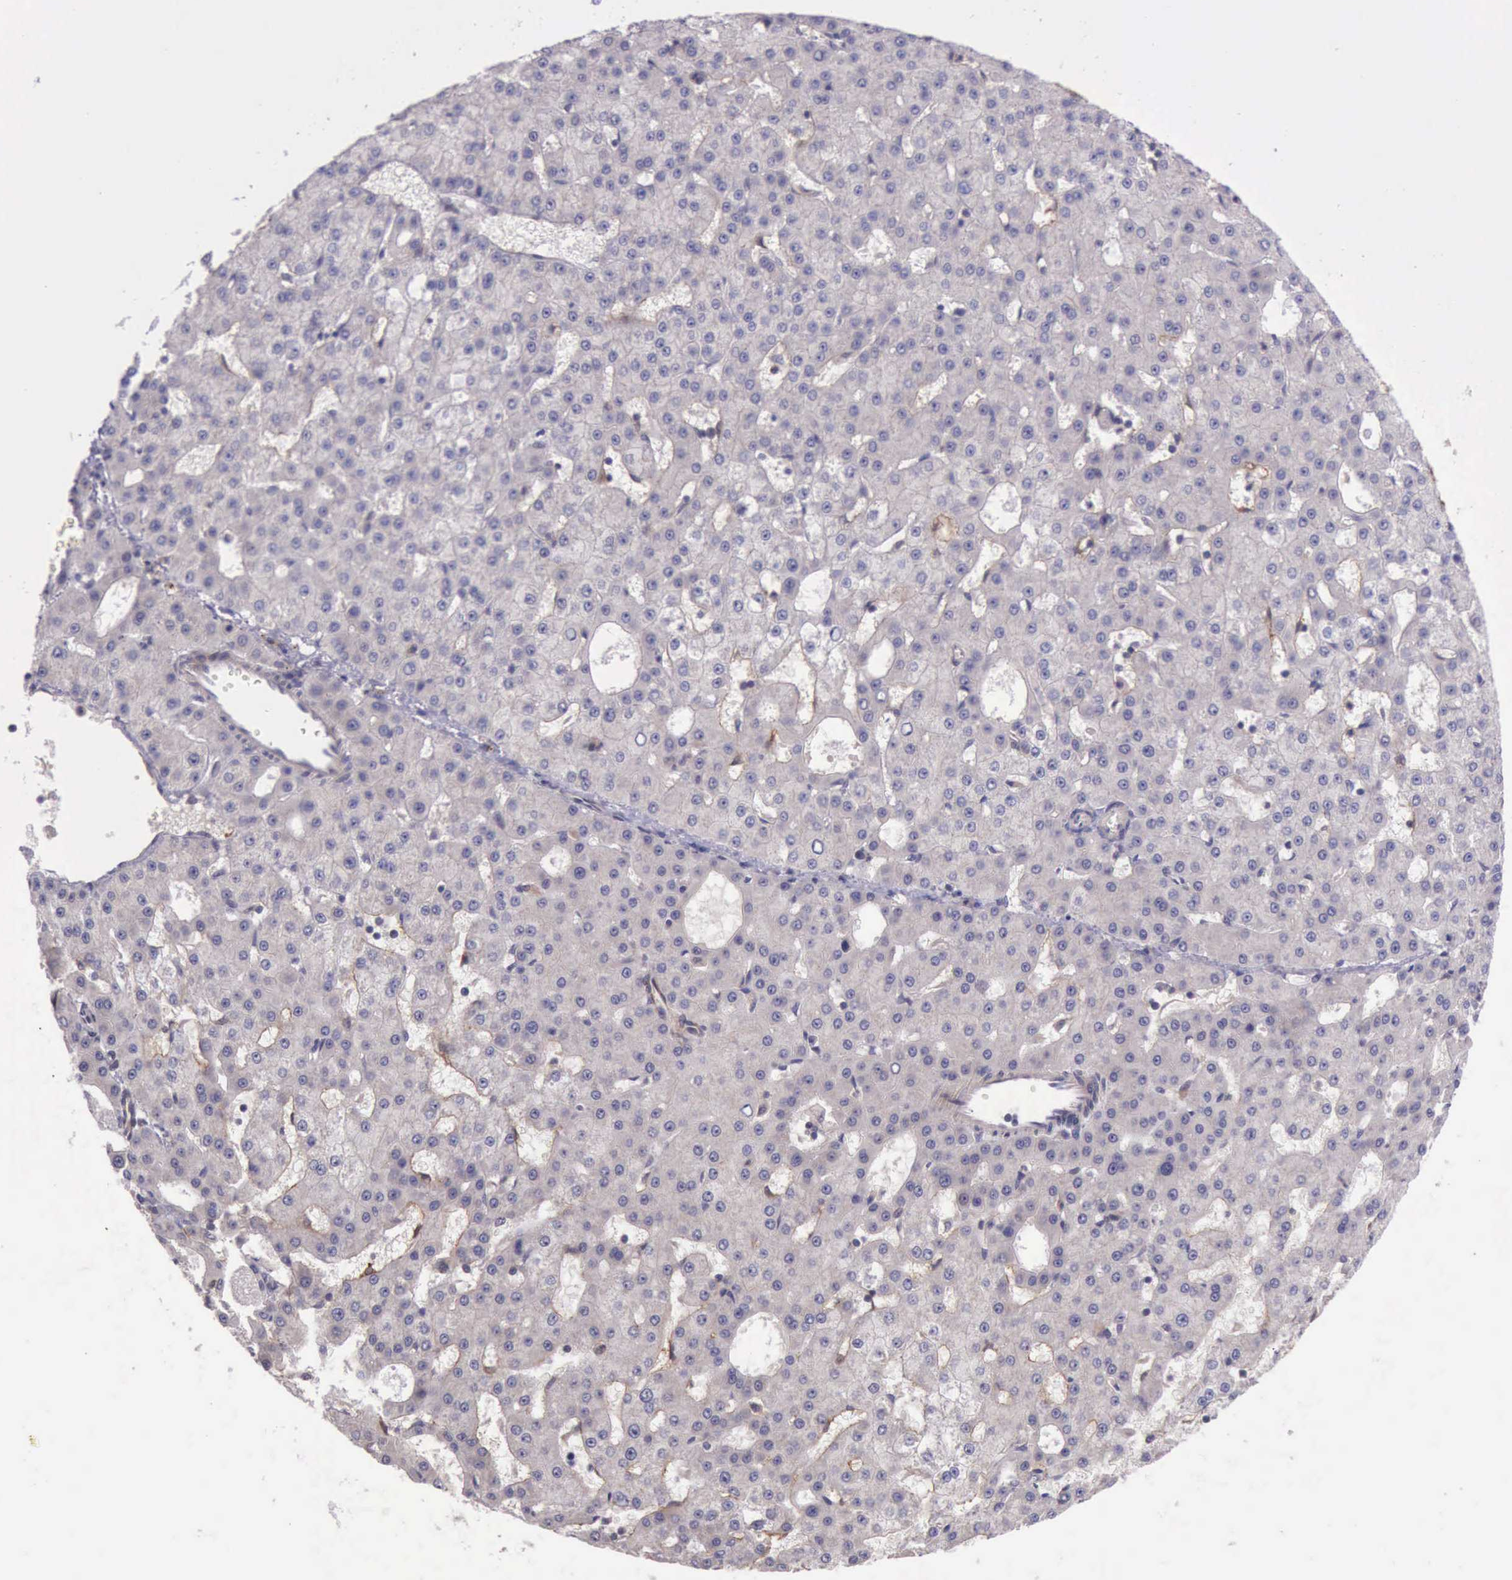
{"staining": {"intensity": "negative", "quantity": "none", "location": "none"}, "tissue": "liver cancer", "cell_type": "Tumor cells", "image_type": "cancer", "snomed": [{"axis": "morphology", "description": "Carcinoma, Hepatocellular, NOS"}, {"axis": "topography", "description": "Liver"}], "caption": "Immunohistochemical staining of hepatocellular carcinoma (liver) reveals no significant staining in tumor cells.", "gene": "PRICKLE3", "patient": {"sex": "male", "age": 47}}